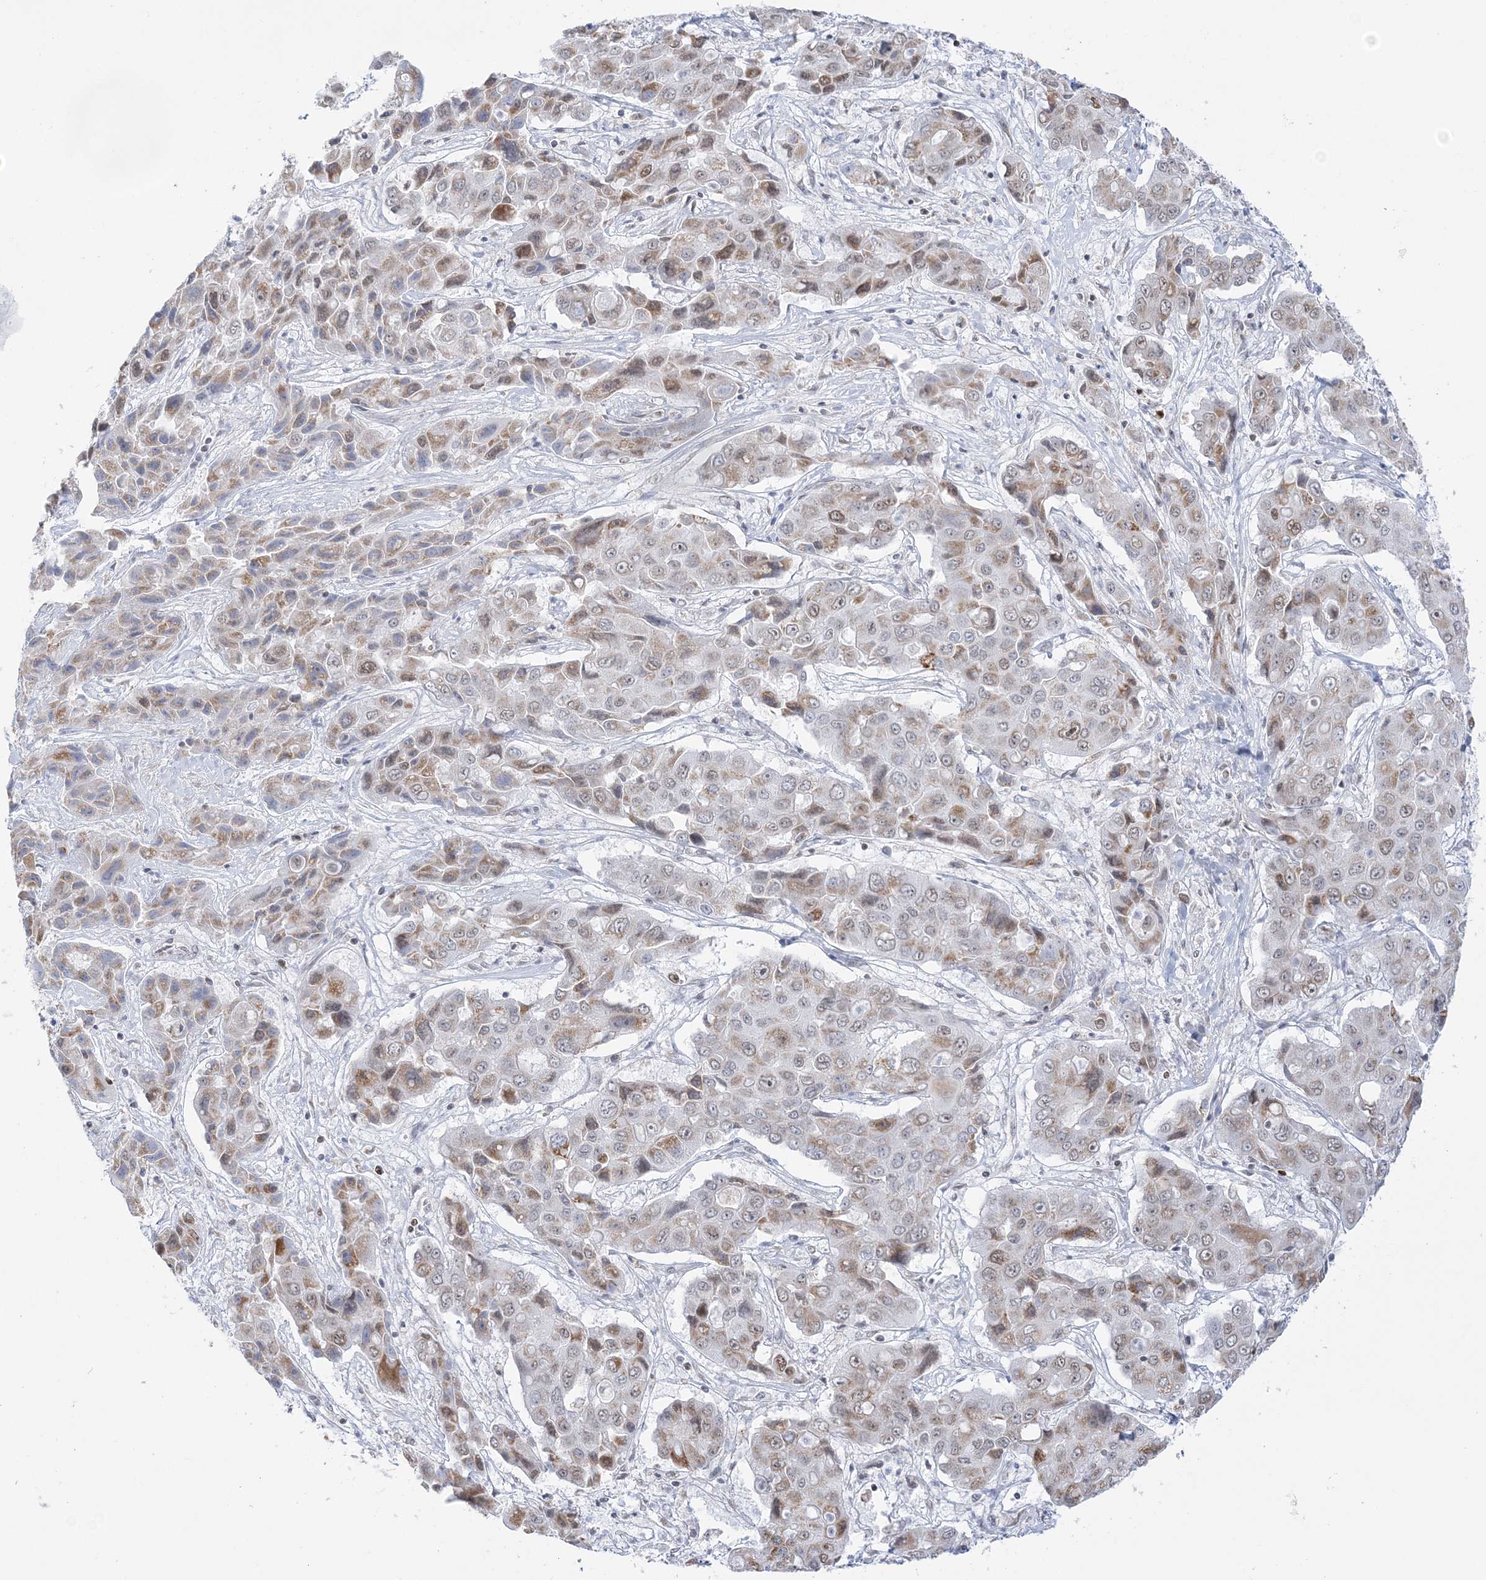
{"staining": {"intensity": "moderate", "quantity": "25%-75%", "location": "cytoplasmic/membranous,nuclear"}, "tissue": "liver cancer", "cell_type": "Tumor cells", "image_type": "cancer", "snomed": [{"axis": "morphology", "description": "Cholangiocarcinoma"}, {"axis": "topography", "description": "Liver"}], "caption": "IHC (DAB (3,3'-diaminobenzidine)) staining of liver cholangiocarcinoma demonstrates moderate cytoplasmic/membranous and nuclear protein positivity in about 25%-75% of tumor cells. Using DAB (brown) and hematoxylin (blue) stains, captured at high magnification using brightfield microscopy.", "gene": "DDX21", "patient": {"sex": "male", "age": 67}}